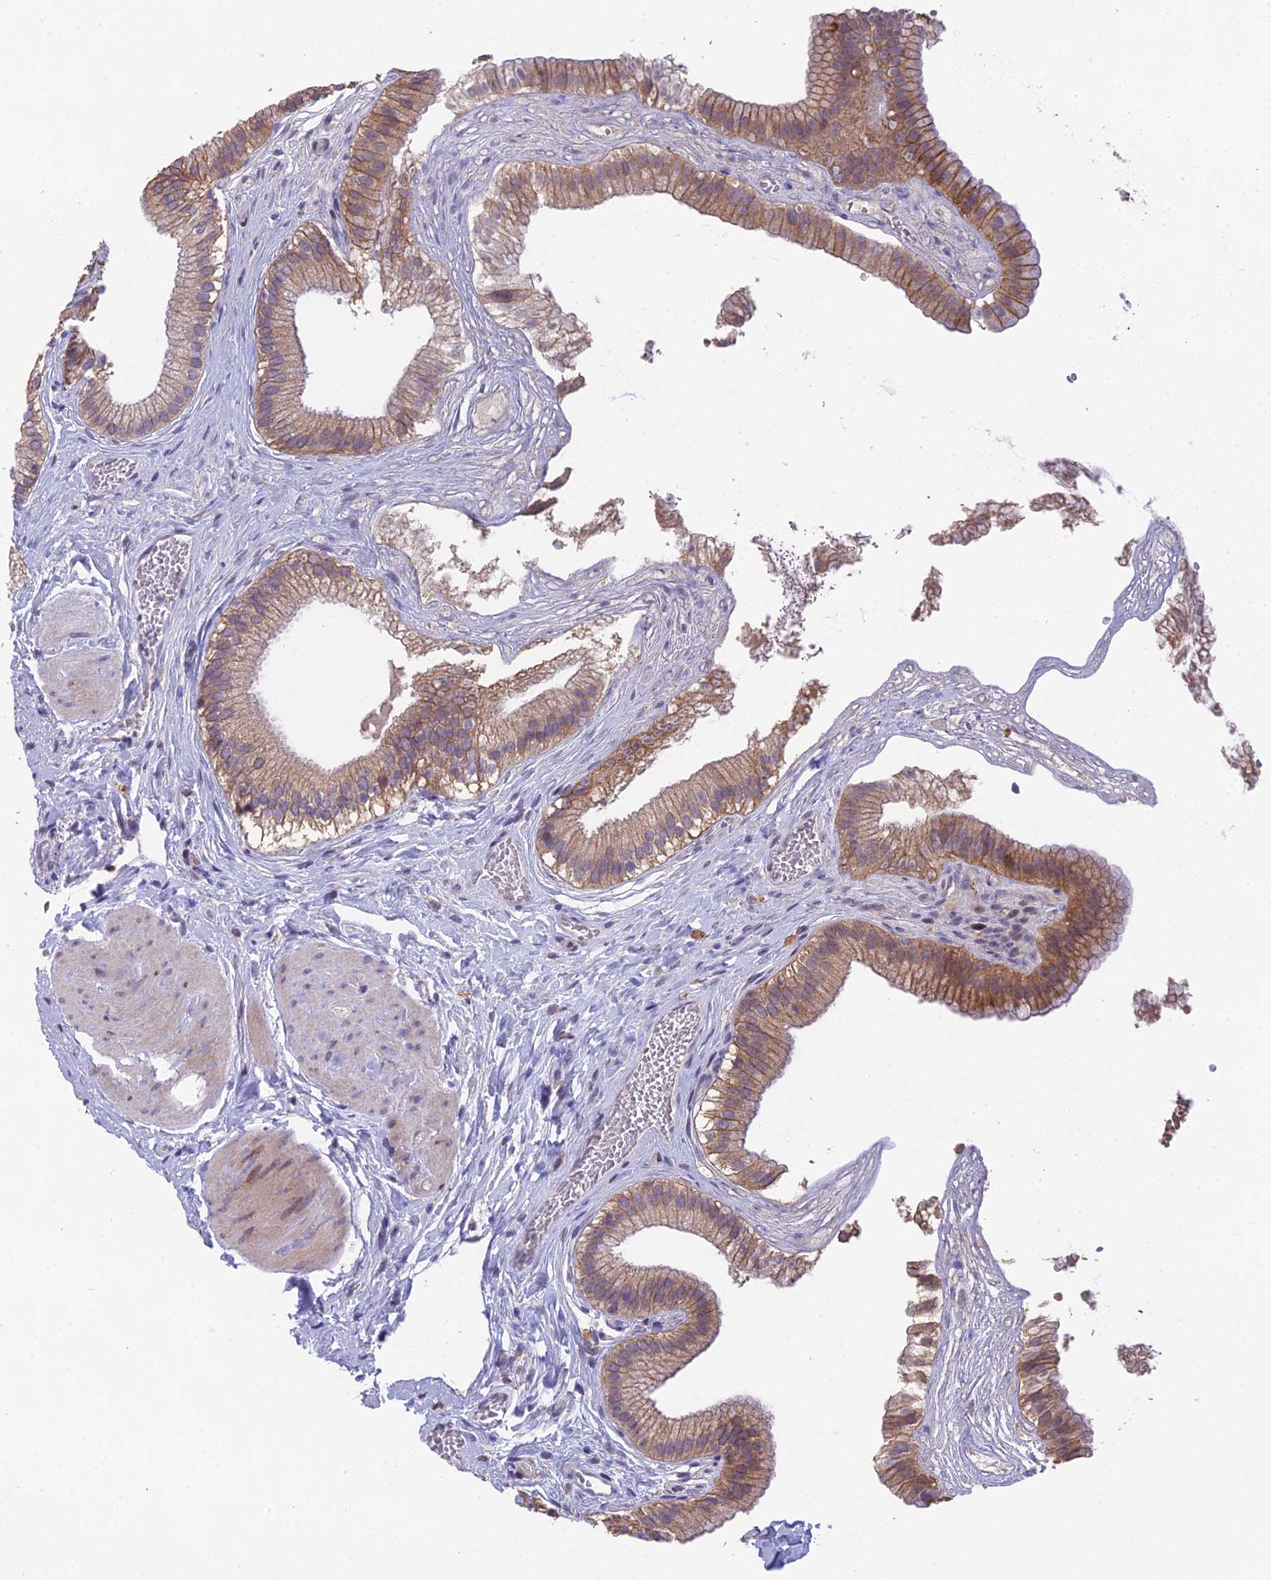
{"staining": {"intensity": "moderate", "quantity": ">75%", "location": "cytoplasmic/membranous,nuclear"}, "tissue": "gallbladder", "cell_type": "Glandular cells", "image_type": "normal", "snomed": [{"axis": "morphology", "description": "Normal tissue, NOS"}, {"axis": "topography", "description": "Gallbladder"}], "caption": "This histopathology image shows immunohistochemistry staining of unremarkable human gallbladder, with medium moderate cytoplasmic/membranous,nuclear positivity in about >75% of glandular cells.", "gene": "PUS10", "patient": {"sex": "female", "age": 54}}